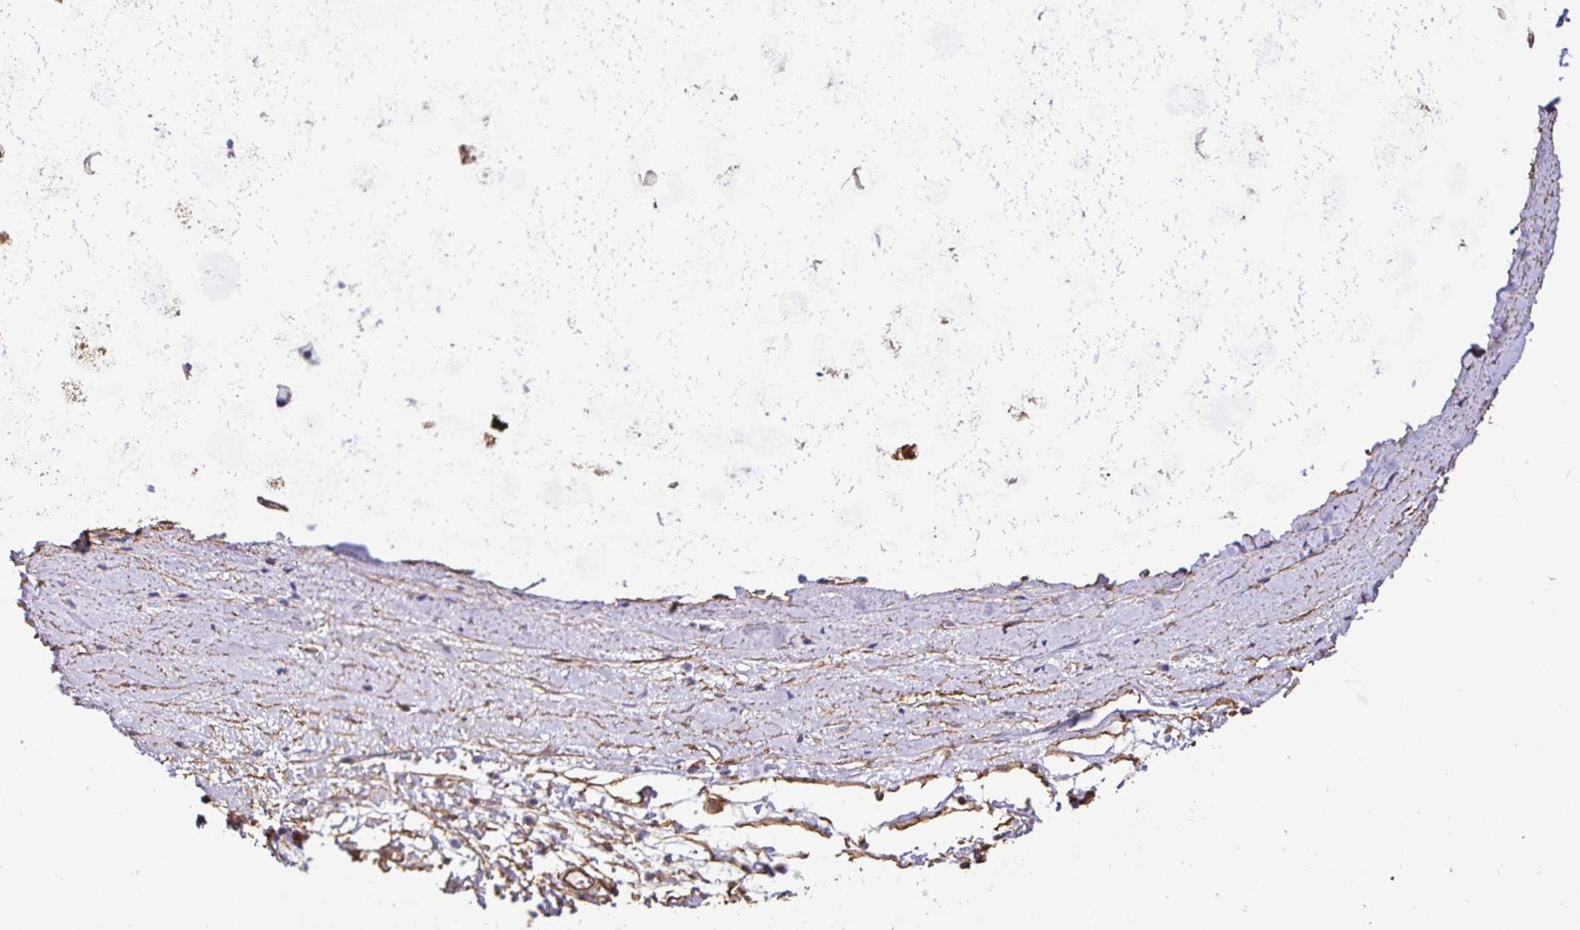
{"staining": {"intensity": "moderate", "quantity": ">75%", "location": "cytoplasmic/membranous"}, "tissue": "adipose tissue", "cell_type": "Adipocytes", "image_type": "normal", "snomed": [{"axis": "morphology", "description": "Normal tissue, NOS"}, {"axis": "morphology", "description": "Degeneration, NOS"}, {"axis": "topography", "description": "Cartilage tissue"}, {"axis": "topography", "description": "Lung"}], "caption": "This is a micrograph of immunohistochemistry staining of normal adipose tissue, which shows moderate expression in the cytoplasmic/membranous of adipocytes.", "gene": "ANXA2", "patient": {"sex": "female", "age": 61}}